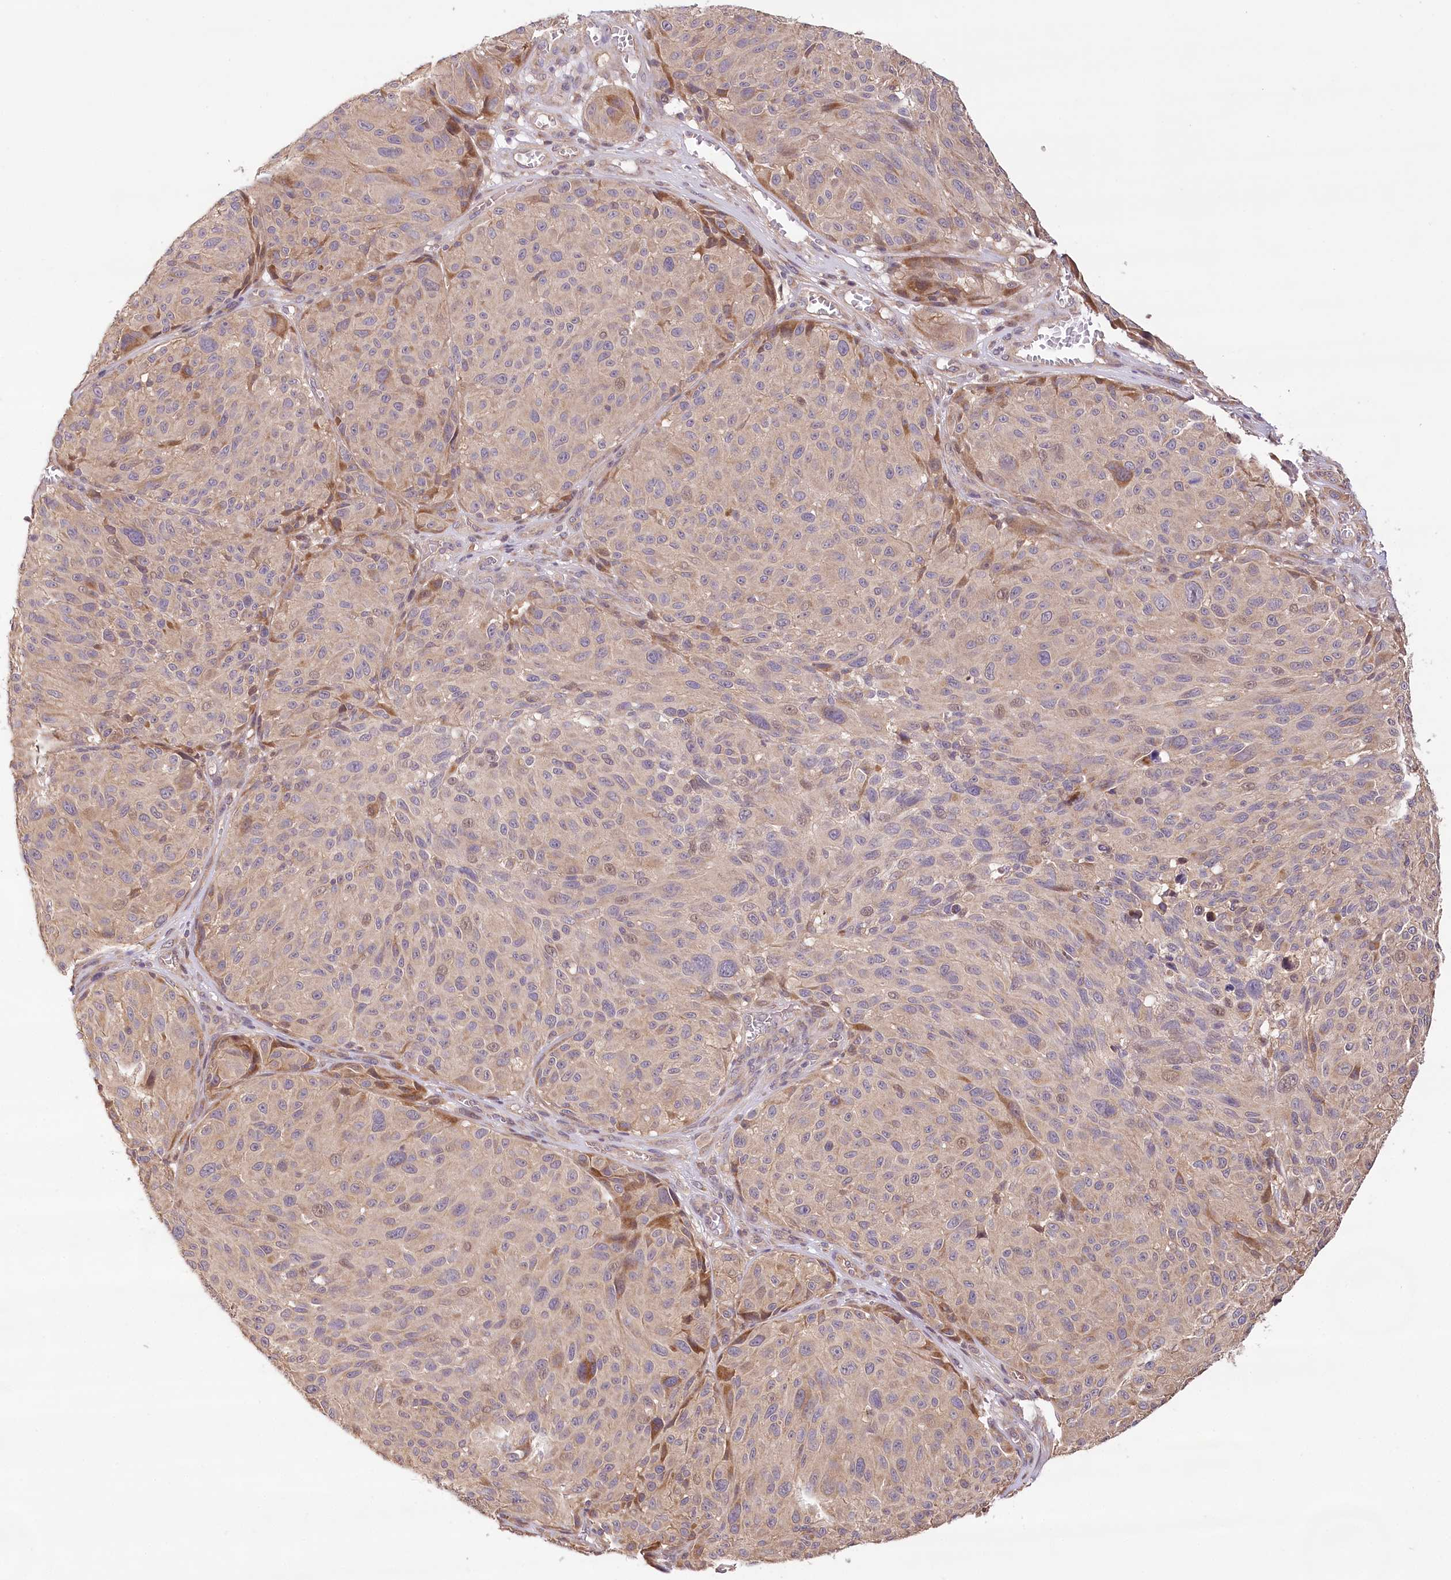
{"staining": {"intensity": "weak", "quantity": "<25%", "location": "cytoplasmic/membranous"}, "tissue": "melanoma", "cell_type": "Tumor cells", "image_type": "cancer", "snomed": [{"axis": "morphology", "description": "Malignant melanoma, NOS"}, {"axis": "topography", "description": "Skin"}], "caption": "This is a image of immunohistochemistry staining of malignant melanoma, which shows no positivity in tumor cells. (Stains: DAB (3,3'-diaminobenzidine) IHC with hematoxylin counter stain, Microscopy: brightfield microscopy at high magnification).", "gene": "LSS", "patient": {"sex": "male", "age": 83}}